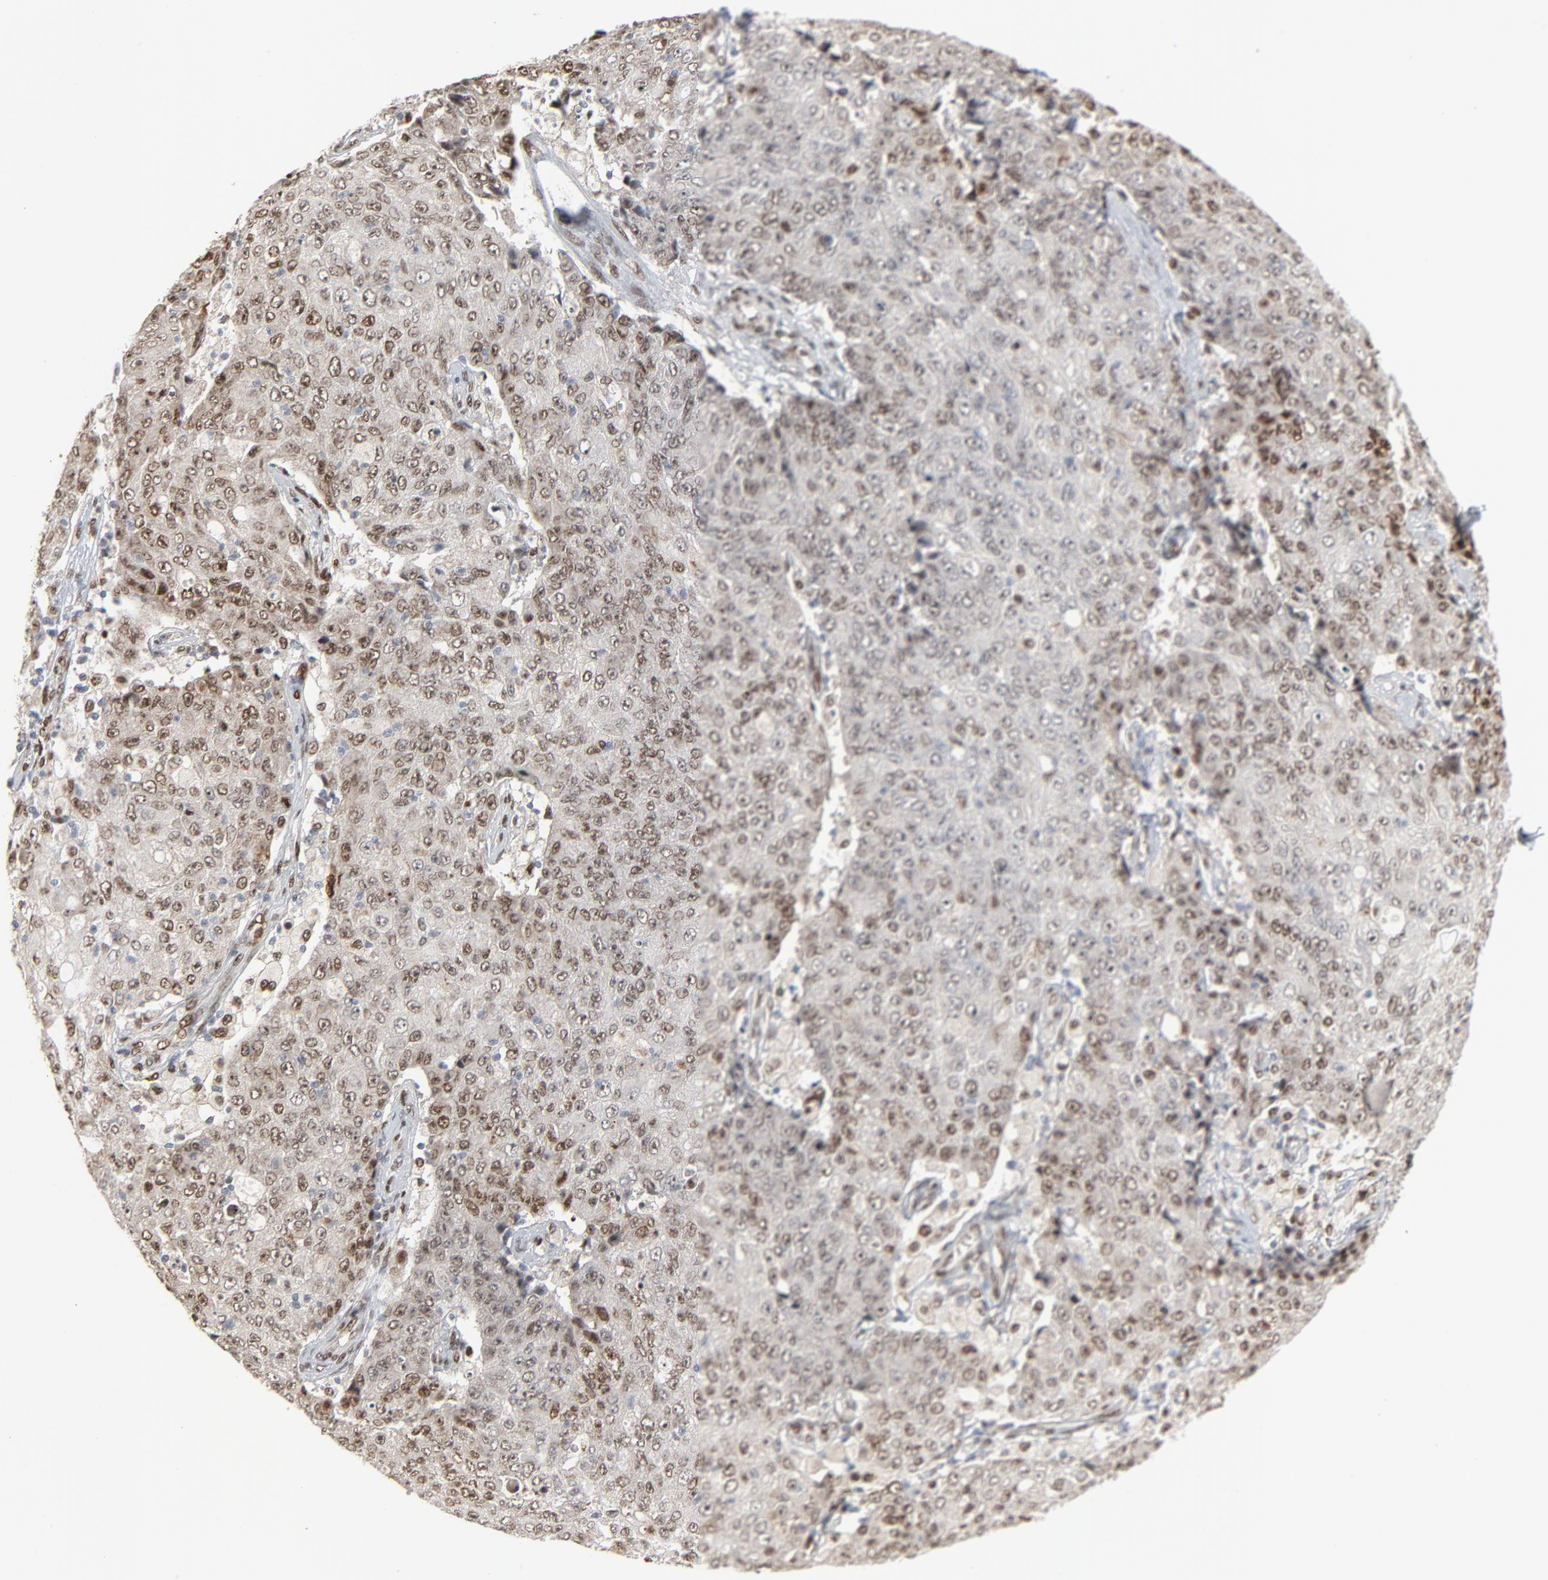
{"staining": {"intensity": "moderate", "quantity": ">75%", "location": "cytoplasmic/membranous,nuclear"}, "tissue": "ovarian cancer", "cell_type": "Tumor cells", "image_type": "cancer", "snomed": [{"axis": "morphology", "description": "Carcinoma, endometroid"}, {"axis": "topography", "description": "Ovary"}], "caption": "Immunohistochemical staining of human ovarian endometroid carcinoma demonstrates moderate cytoplasmic/membranous and nuclear protein expression in about >75% of tumor cells.", "gene": "CUX1", "patient": {"sex": "female", "age": 42}}